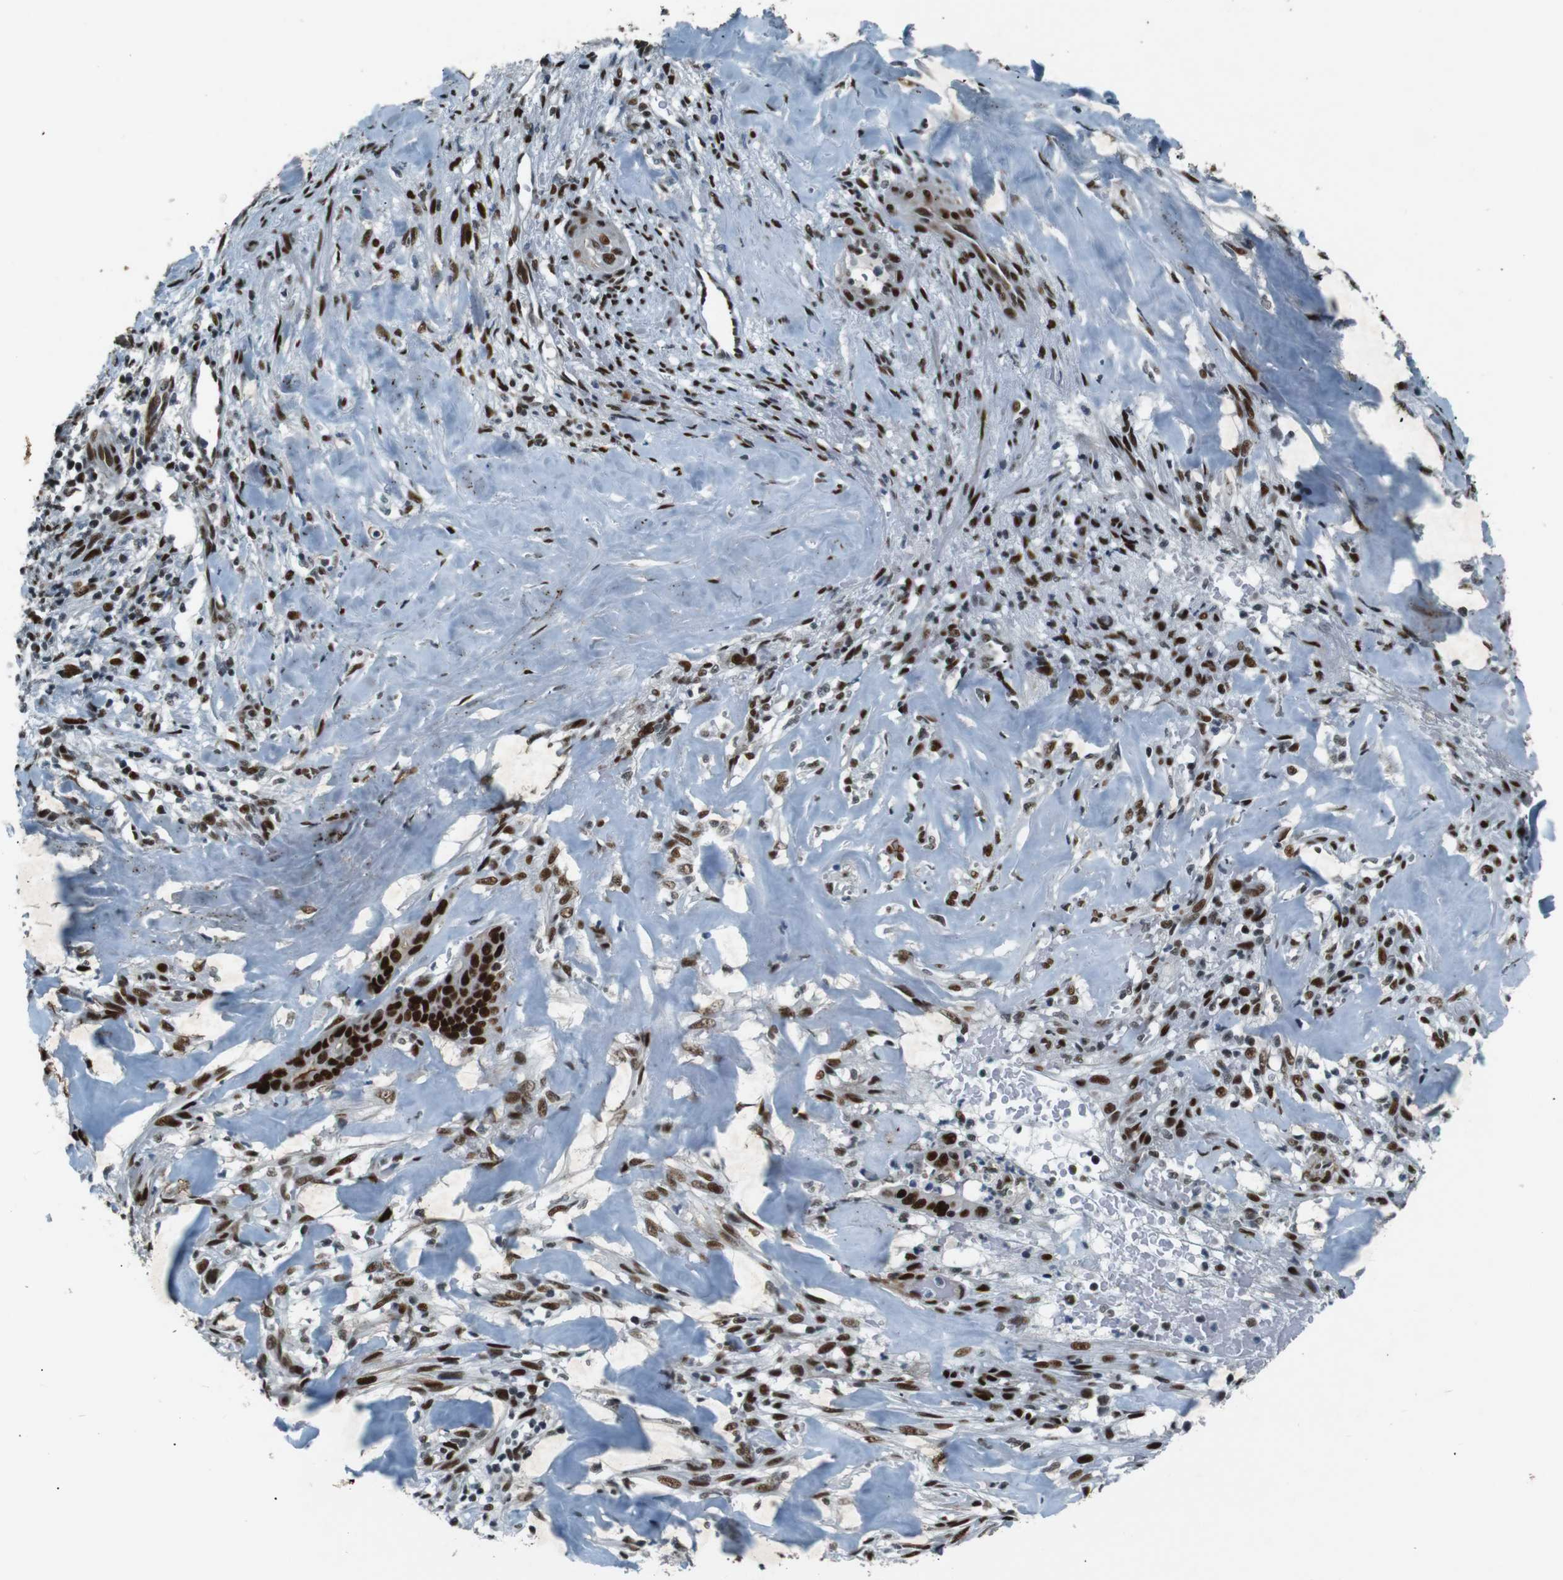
{"staining": {"intensity": "strong", "quantity": ">75%", "location": "cytoplasmic/membranous,nuclear"}, "tissue": "liver cancer", "cell_type": "Tumor cells", "image_type": "cancer", "snomed": [{"axis": "morphology", "description": "Cholangiocarcinoma"}, {"axis": "topography", "description": "Liver"}], "caption": "About >75% of tumor cells in human cholangiocarcinoma (liver) display strong cytoplasmic/membranous and nuclear protein positivity as visualized by brown immunohistochemical staining.", "gene": "HEXIM1", "patient": {"sex": "female", "age": 67}}